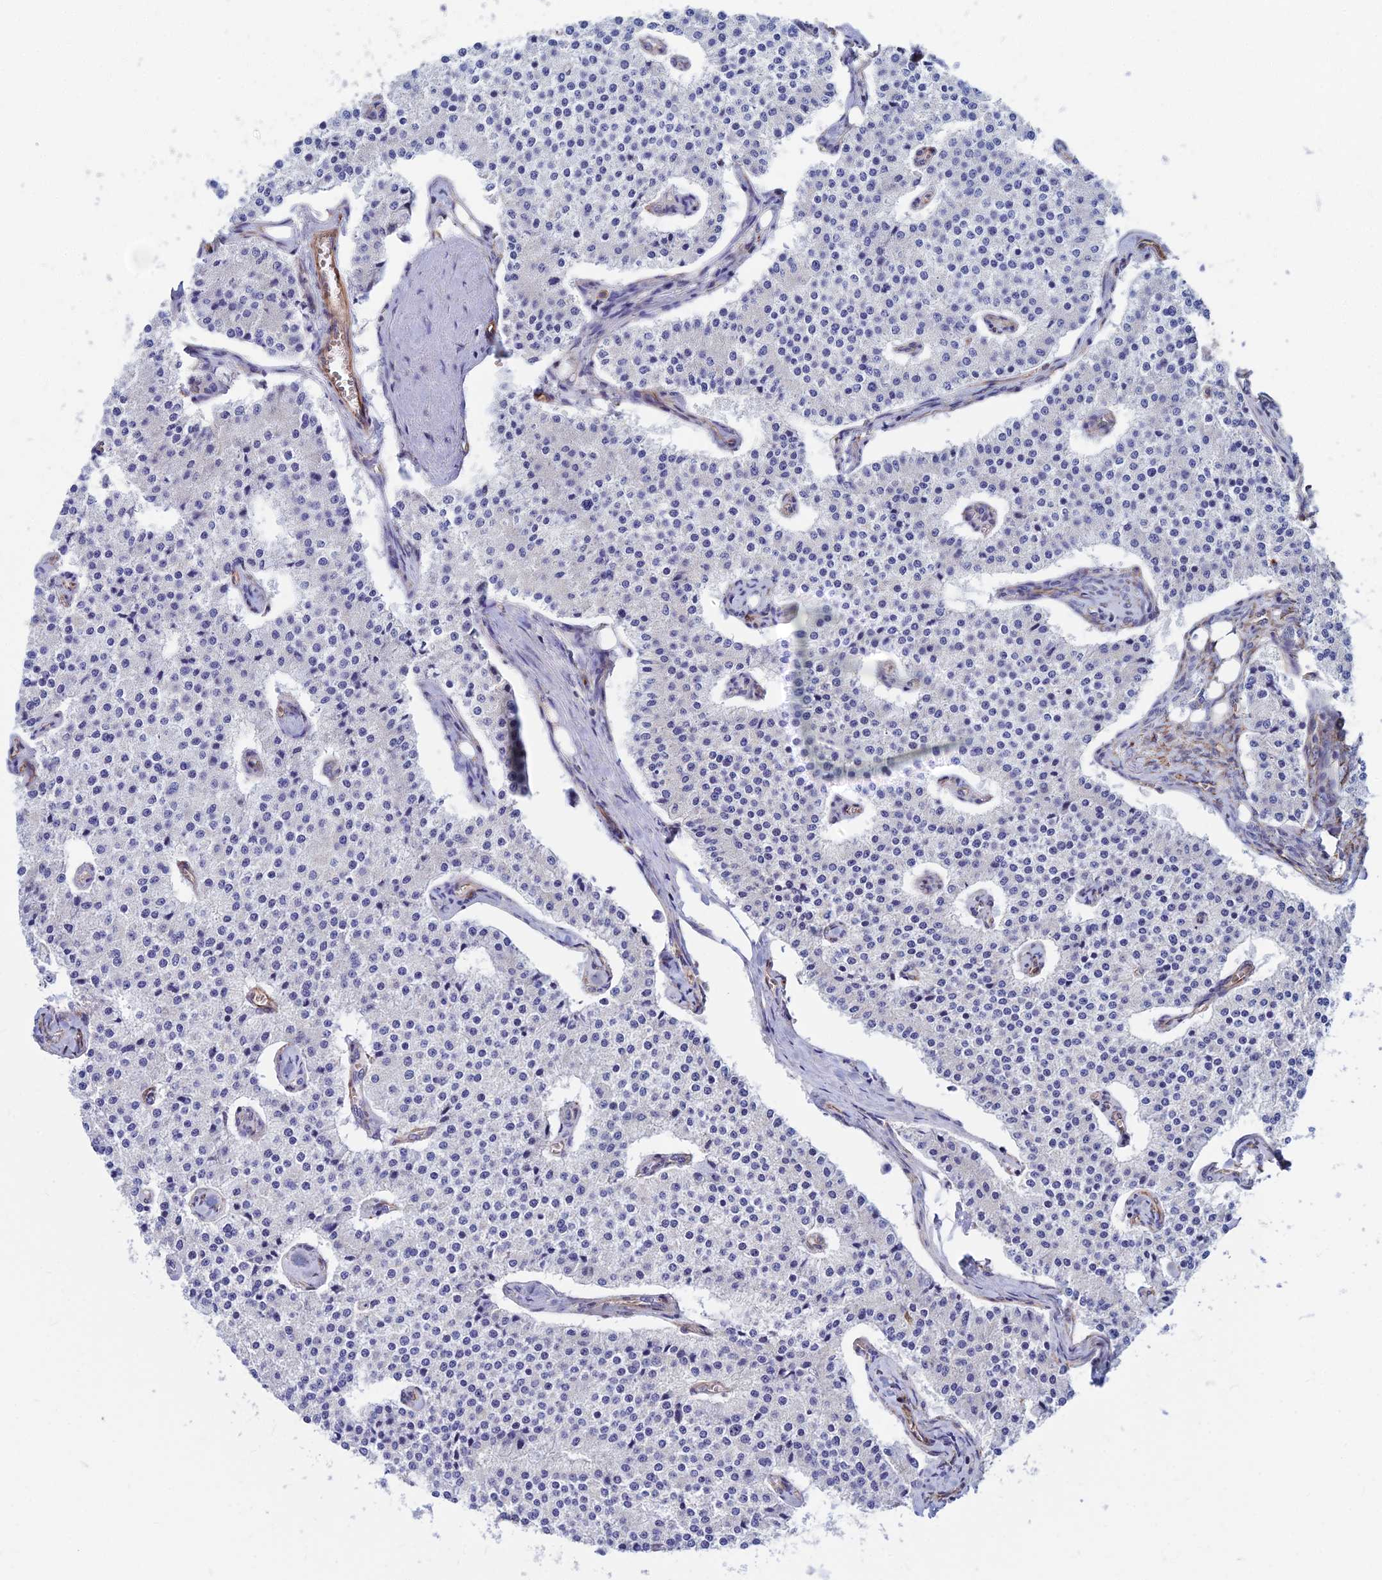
{"staining": {"intensity": "negative", "quantity": "none", "location": "none"}, "tissue": "carcinoid", "cell_type": "Tumor cells", "image_type": "cancer", "snomed": [{"axis": "morphology", "description": "Carcinoid, malignant, NOS"}, {"axis": "topography", "description": "Colon"}], "caption": "DAB (3,3'-diaminobenzidine) immunohistochemical staining of carcinoid shows no significant positivity in tumor cells.", "gene": "CDK18", "patient": {"sex": "female", "age": 52}}